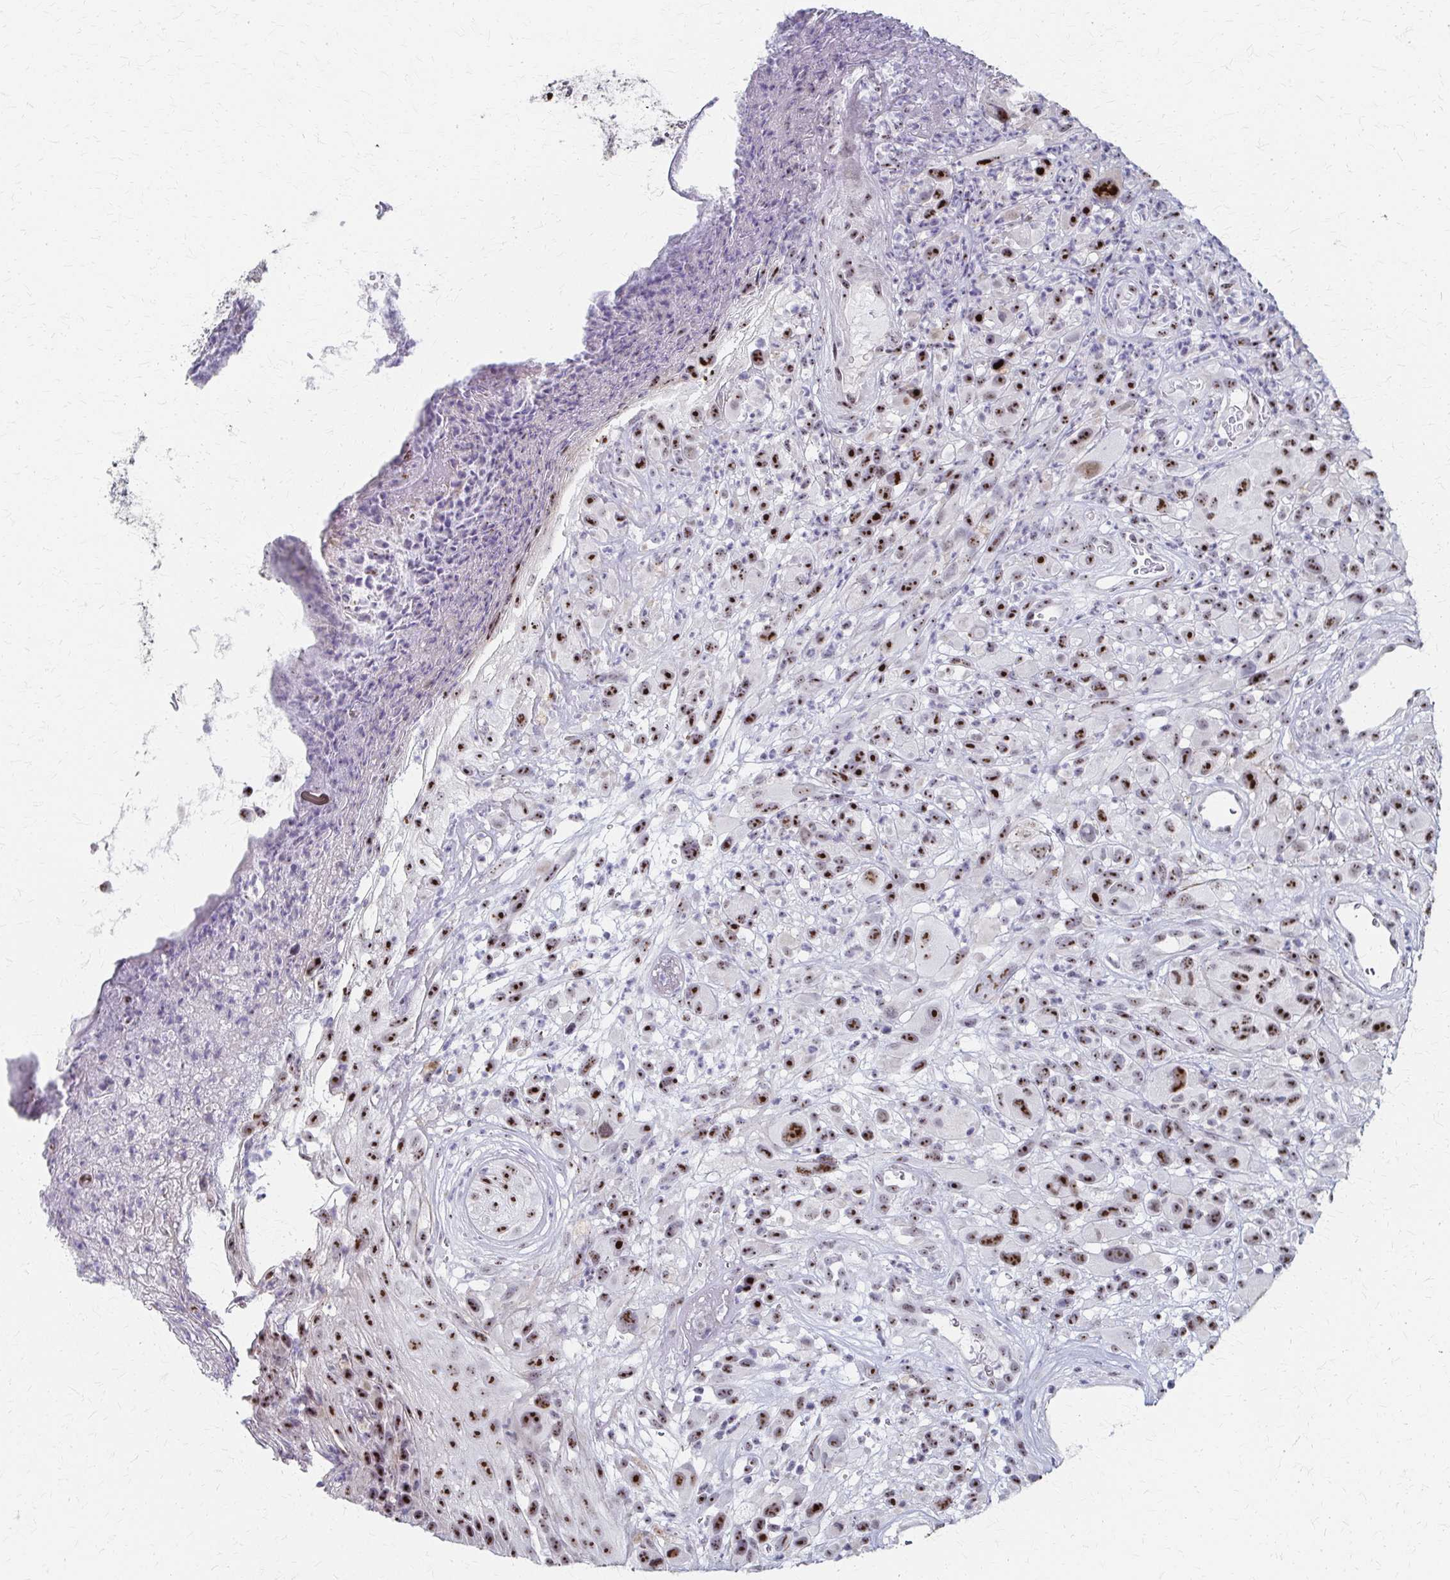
{"staining": {"intensity": "strong", "quantity": ">75%", "location": "nuclear"}, "tissue": "melanoma", "cell_type": "Tumor cells", "image_type": "cancer", "snomed": [{"axis": "morphology", "description": "Malignant melanoma, NOS"}, {"axis": "topography", "description": "Skin"}], "caption": "IHC image of neoplastic tissue: human malignant melanoma stained using IHC shows high levels of strong protein expression localized specifically in the nuclear of tumor cells, appearing as a nuclear brown color.", "gene": "PES1", "patient": {"sex": "male", "age": 68}}